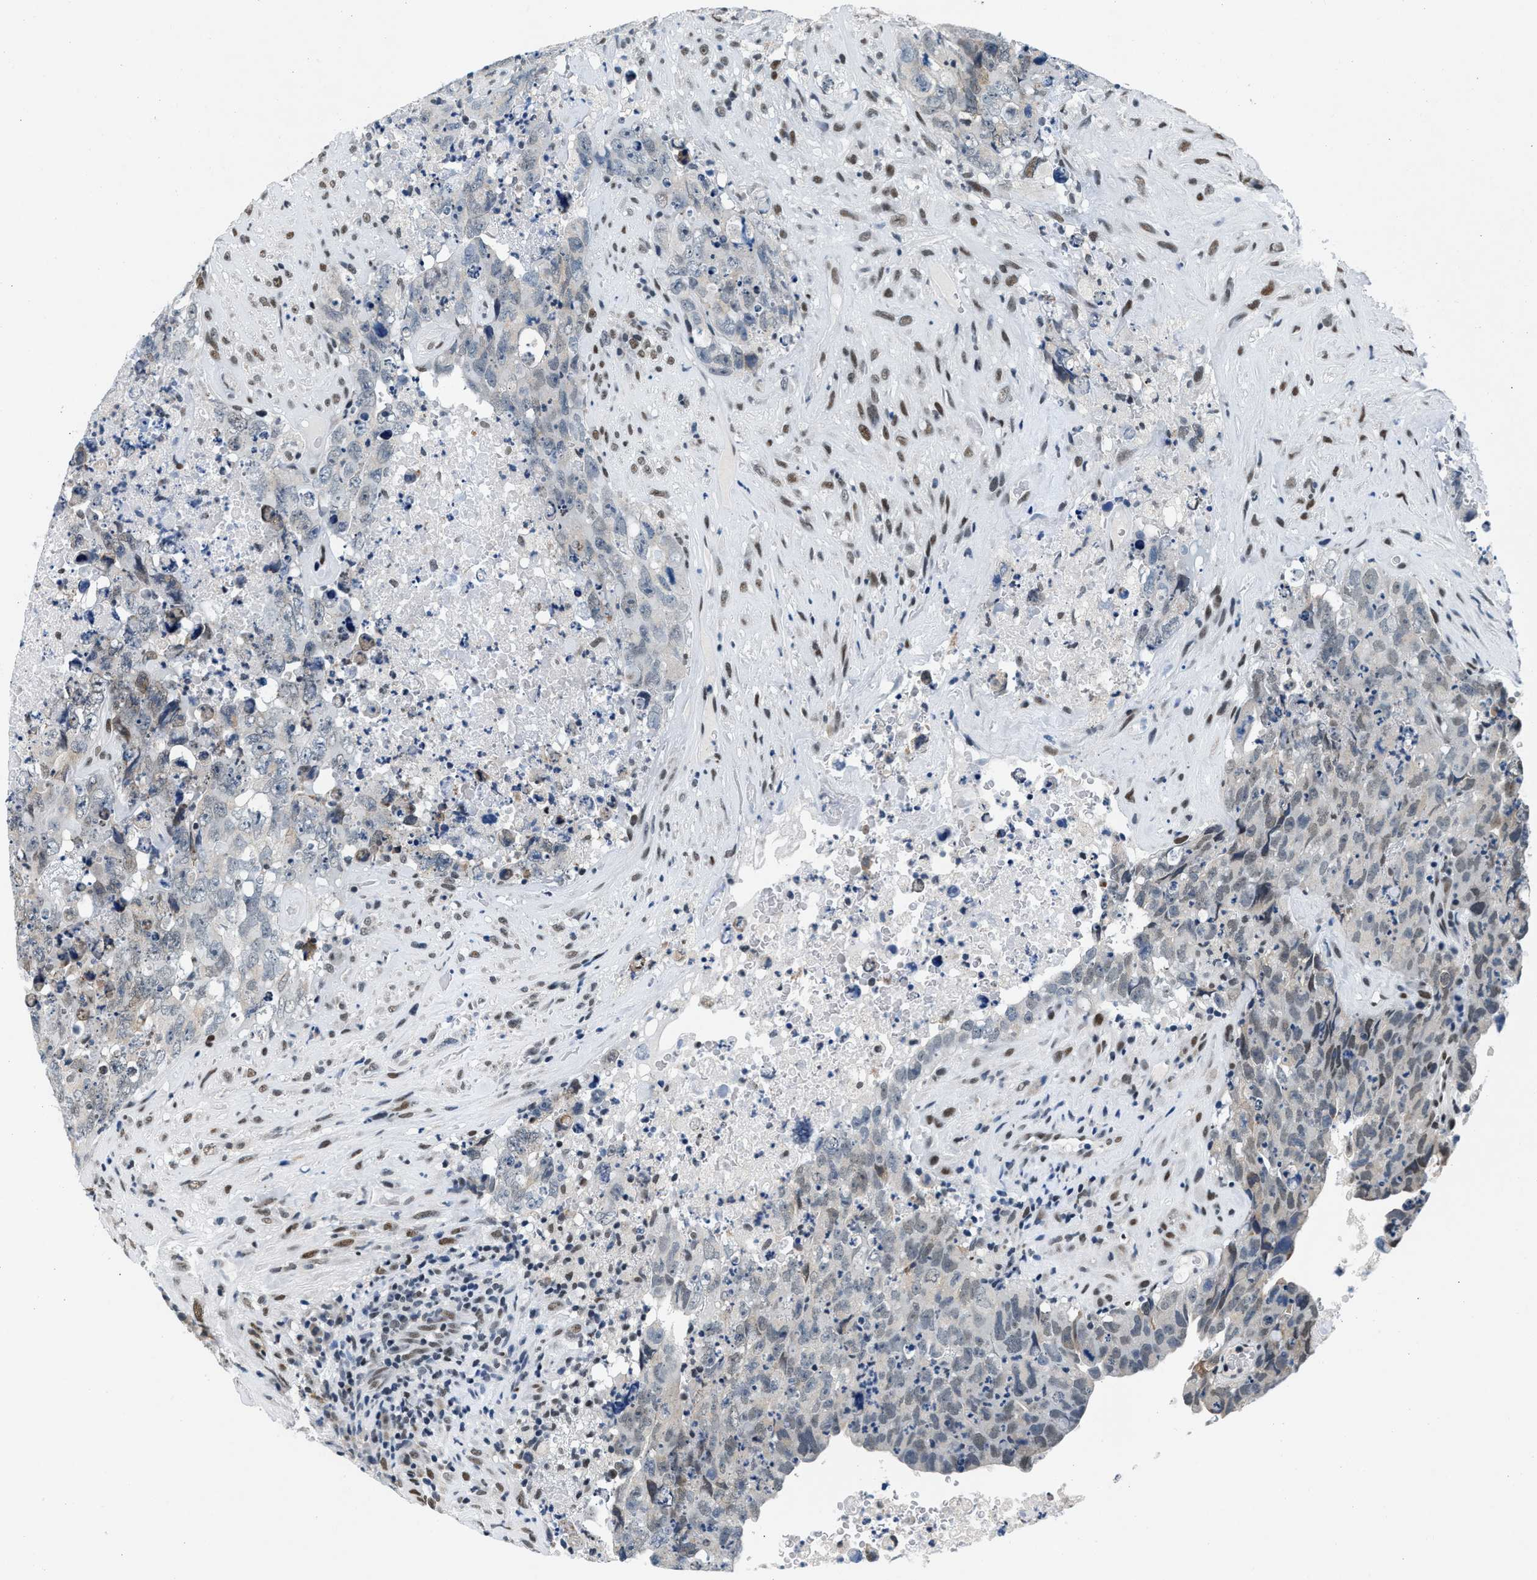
{"staining": {"intensity": "negative", "quantity": "none", "location": "none"}, "tissue": "testis cancer", "cell_type": "Tumor cells", "image_type": "cancer", "snomed": [{"axis": "morphology", "description": "Carcinoma, Embryonal, NOS"}, {"axis": "topography", "description": "Testis"}], "caption": "Protein analysis of testis cancer (embryonal carcinoma) reveals no significant staining in tumor cells.", "gene": "ATF2", "patient": {"sex": "male", "age": 32}}